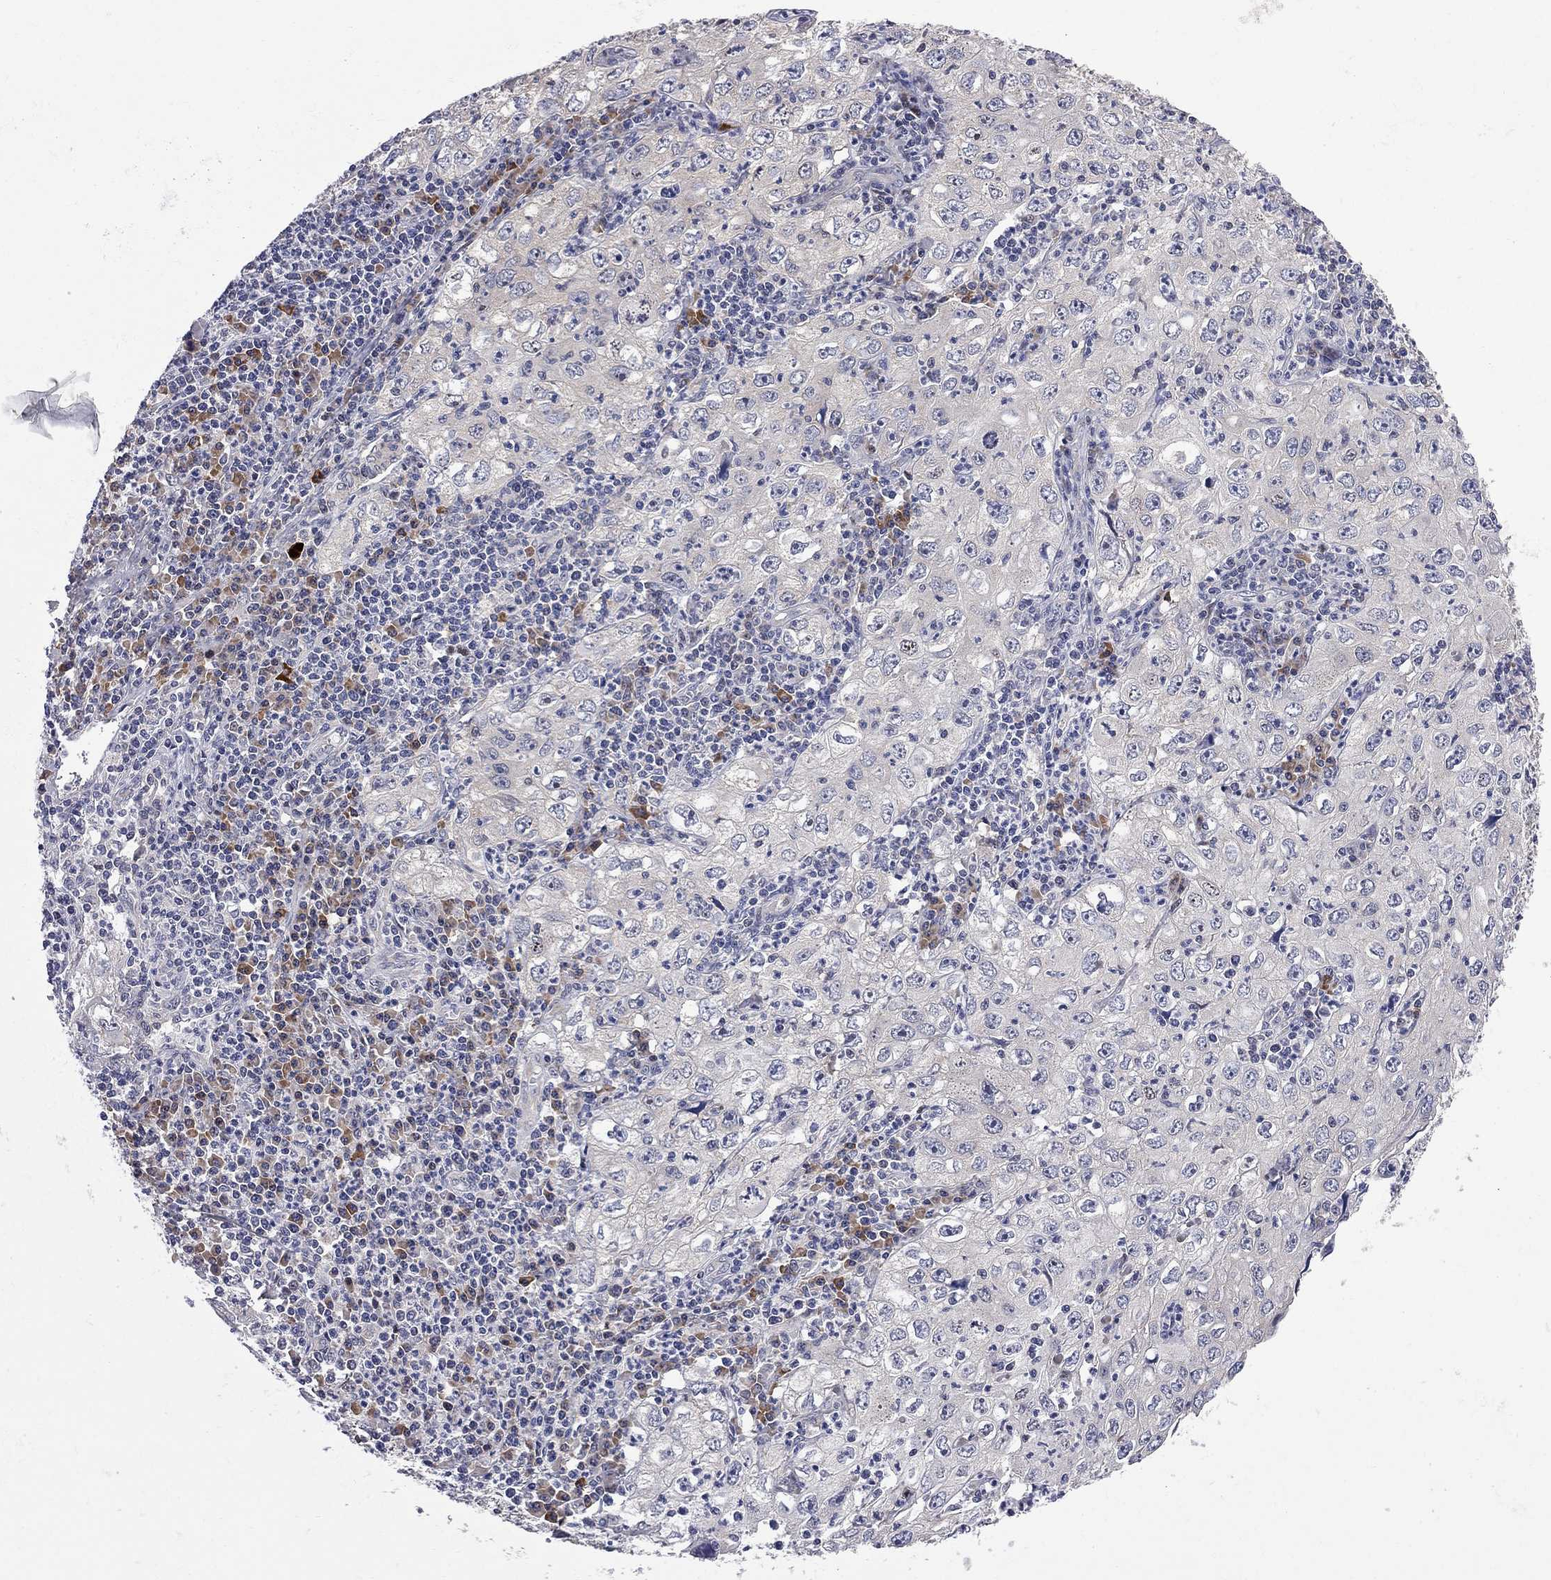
{"staining": {"intensity": "negative", "quantity": "none", "location": "none"}, "tissue": "cervical cancer", "cell_type": "Tumor cells", "image_type": "cancer", "snomed": [{"axis": "morphology", "description": "Squamous cell carcinoma, NOS"}, {"axis": "topography", "description": "Cervix"}], "caption": "There is no significant expression in tumor cells of cervical squamous cell carcinoma.", "gene": "CNOT11", "patient": {"sex": "female", "age": 24}}